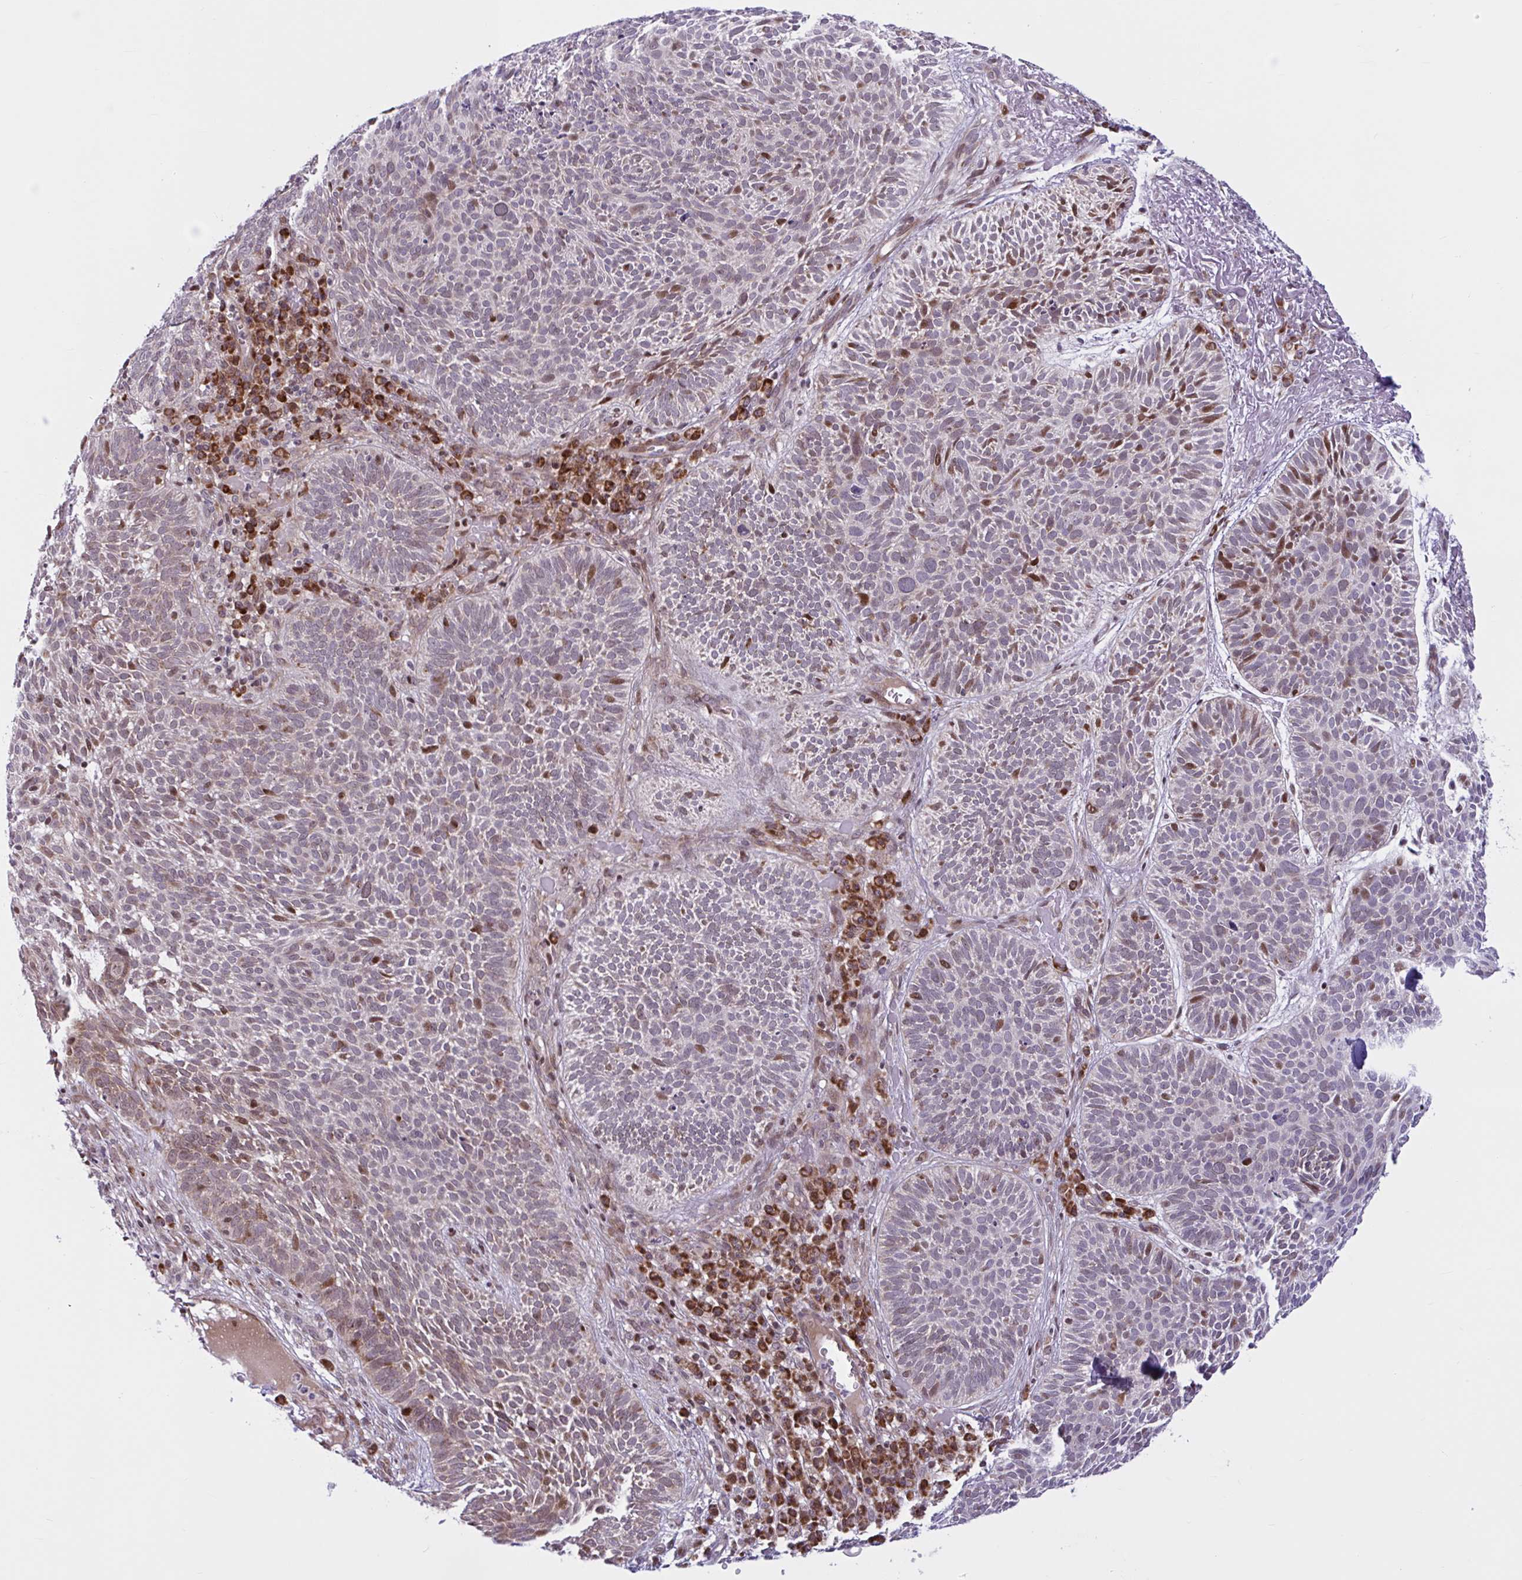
{"staining": {"intensity": "moderate", "quantity": "25%-75%", "location": "cytoplasmic/membranous,nuclear"}, "tissue": "skin cancer", "cell_type": "Tumor cells", "image_type": "cancer", "snomed": [{"axis": "morphology", "description": "Basal cell carcinoma"}, {"axis": "topography", "description": "Skin"}, {"axis": "topography", "description": "Skin of face"}], "caption": "About 25%-75% of tumor cells in basal cell carcinoma (skin) exhibit moderate cytoplasmic/membranous and nuclear protein expression as visualized by brown immunohistochemical staining.", "gene": "RBL1", "patient": {"sex": "female", "age": 82}}